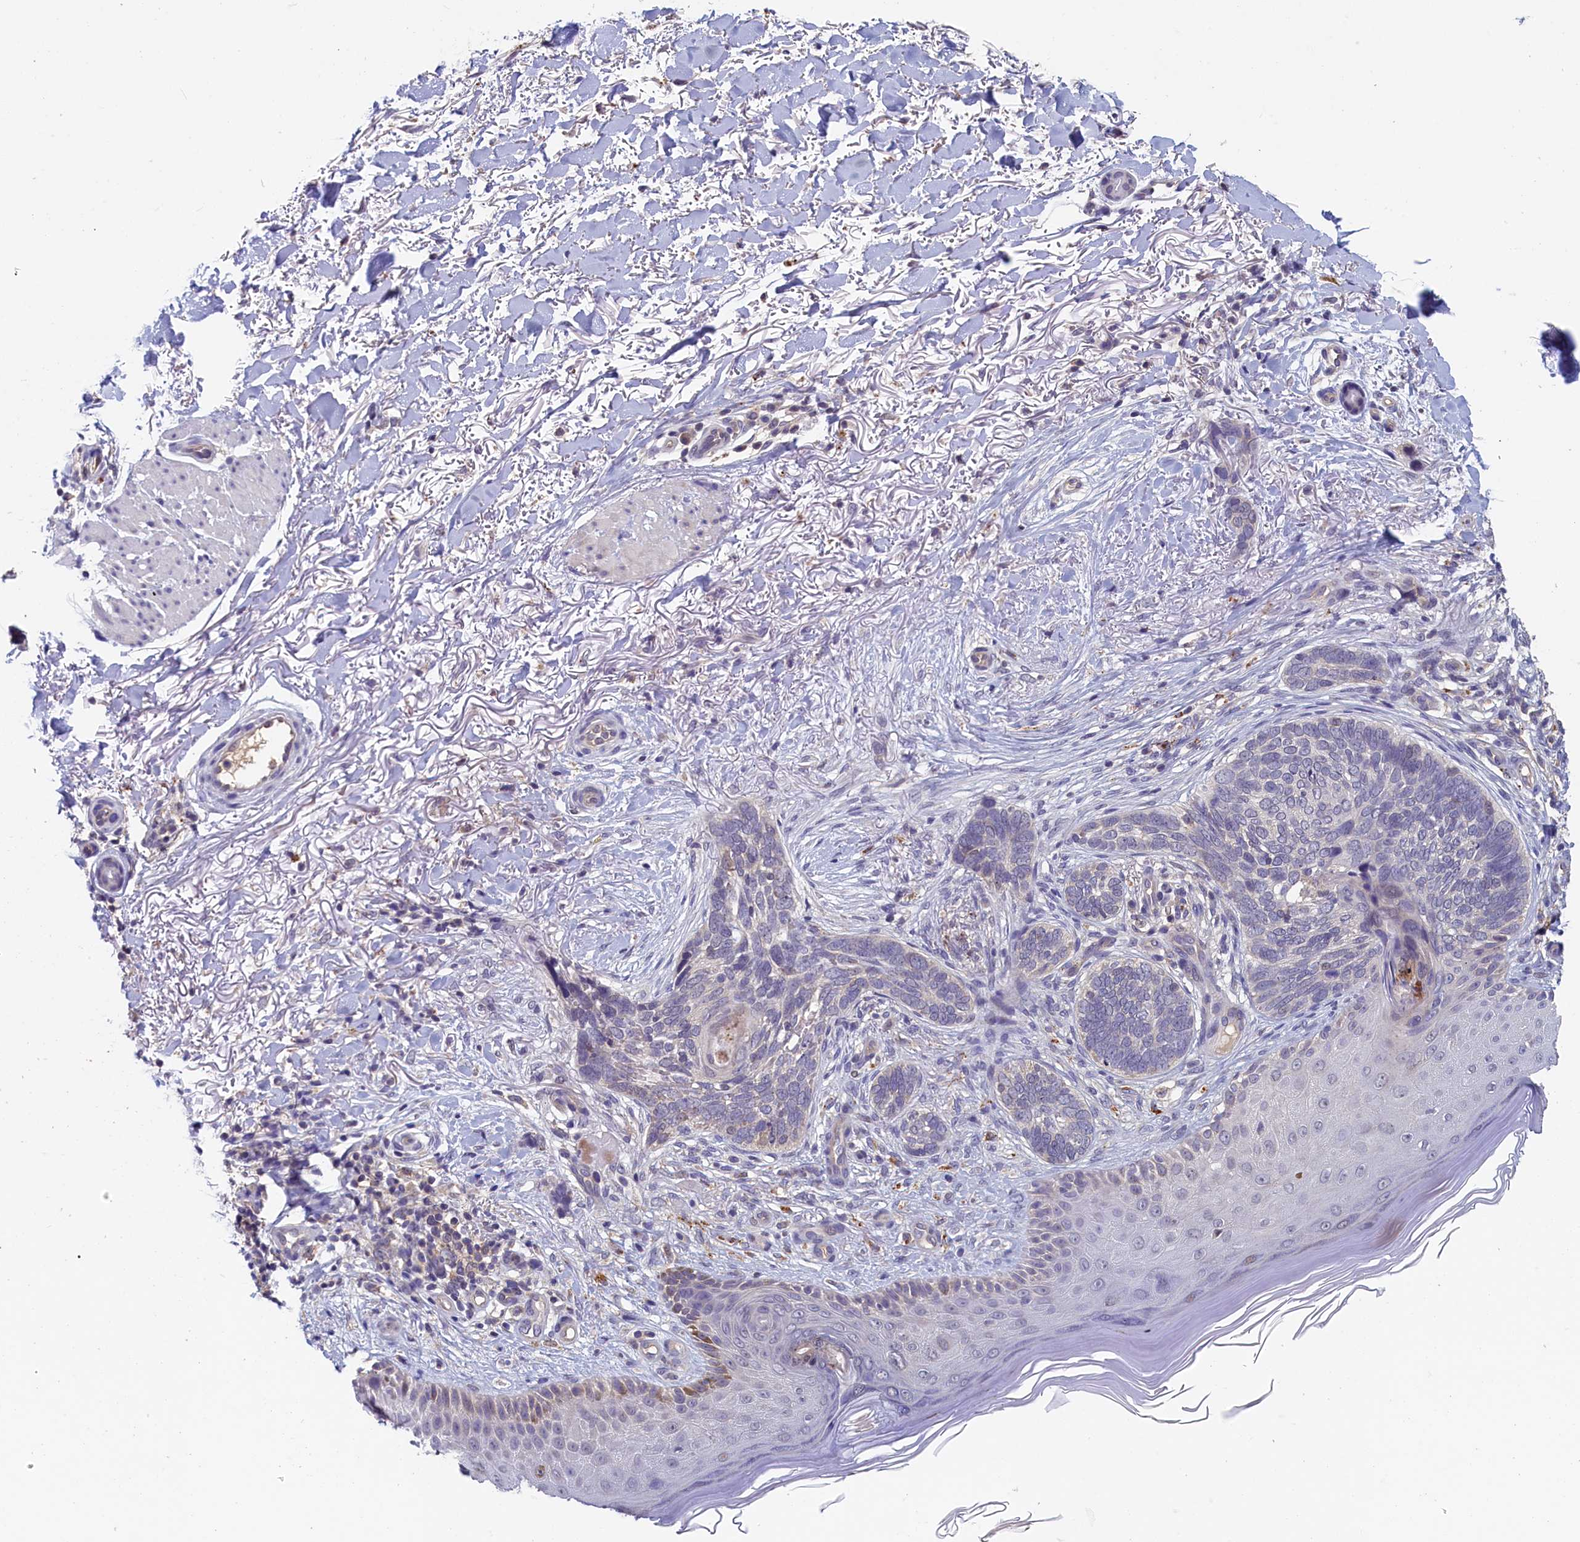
{"staining": {"intensity": "negative", "quantity": "none", "location": "none"}, "tissue": "skin cancer", "cell_type": "Tumor cells", "image_type": "cancer", "snomed": [{"axis": "morphology", "description": "Normal tissue, NOS"}, {"axis": "morphology", "description": "Basal cell carcinoma"}, {"axis": "topography", "description": "Skin"}], "caption": "High power microscopy micrograph of an immunohistochemistry (IHC) photomicrograph of skin basal cell carcinoma, revealing no significant positivity in tumor cells.", "gene": "NUBP2", "patient": {"sex": "female", "age": 67}}